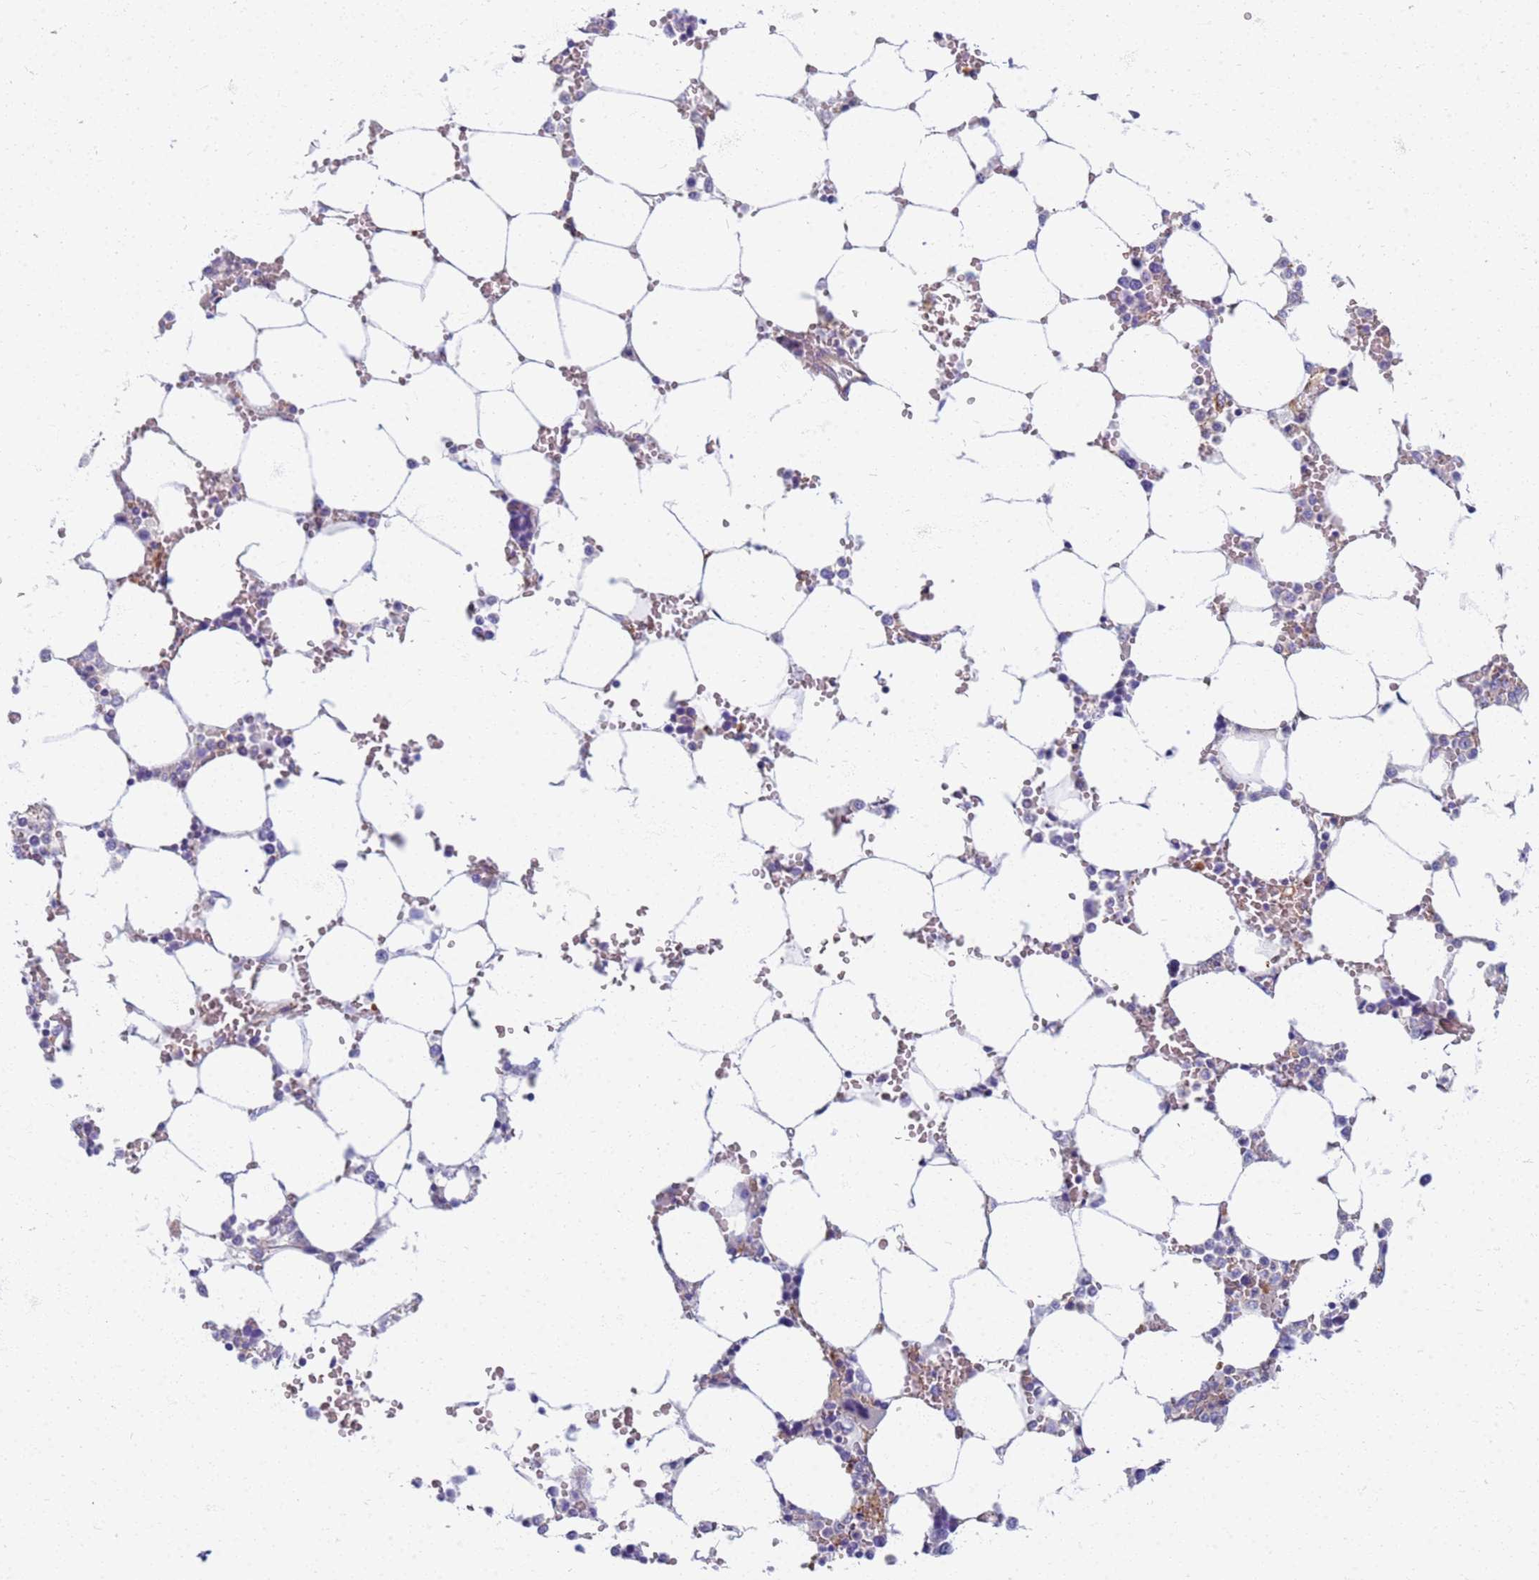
{"staining": {"intensity": "weak", "quantity": "<25%", "location": "cytoplasmic/membranous"}, "tissue": "bone marrow", "cell_type": "Hematopoietic cells", "image_type": "normal", "snomed": [{"axis": "morphology", "description": "Normal tissue, NOS"}, {"axis": "topography", "description": "Bone marrow"}], "caption": "An immunohistochemistry (IHC) image of normal bone marrow is shown. There is no staining in hematopoietic cells of bone marrow.", "gene": "EEA1", "patient": {"sex": "male", "age": 64}}